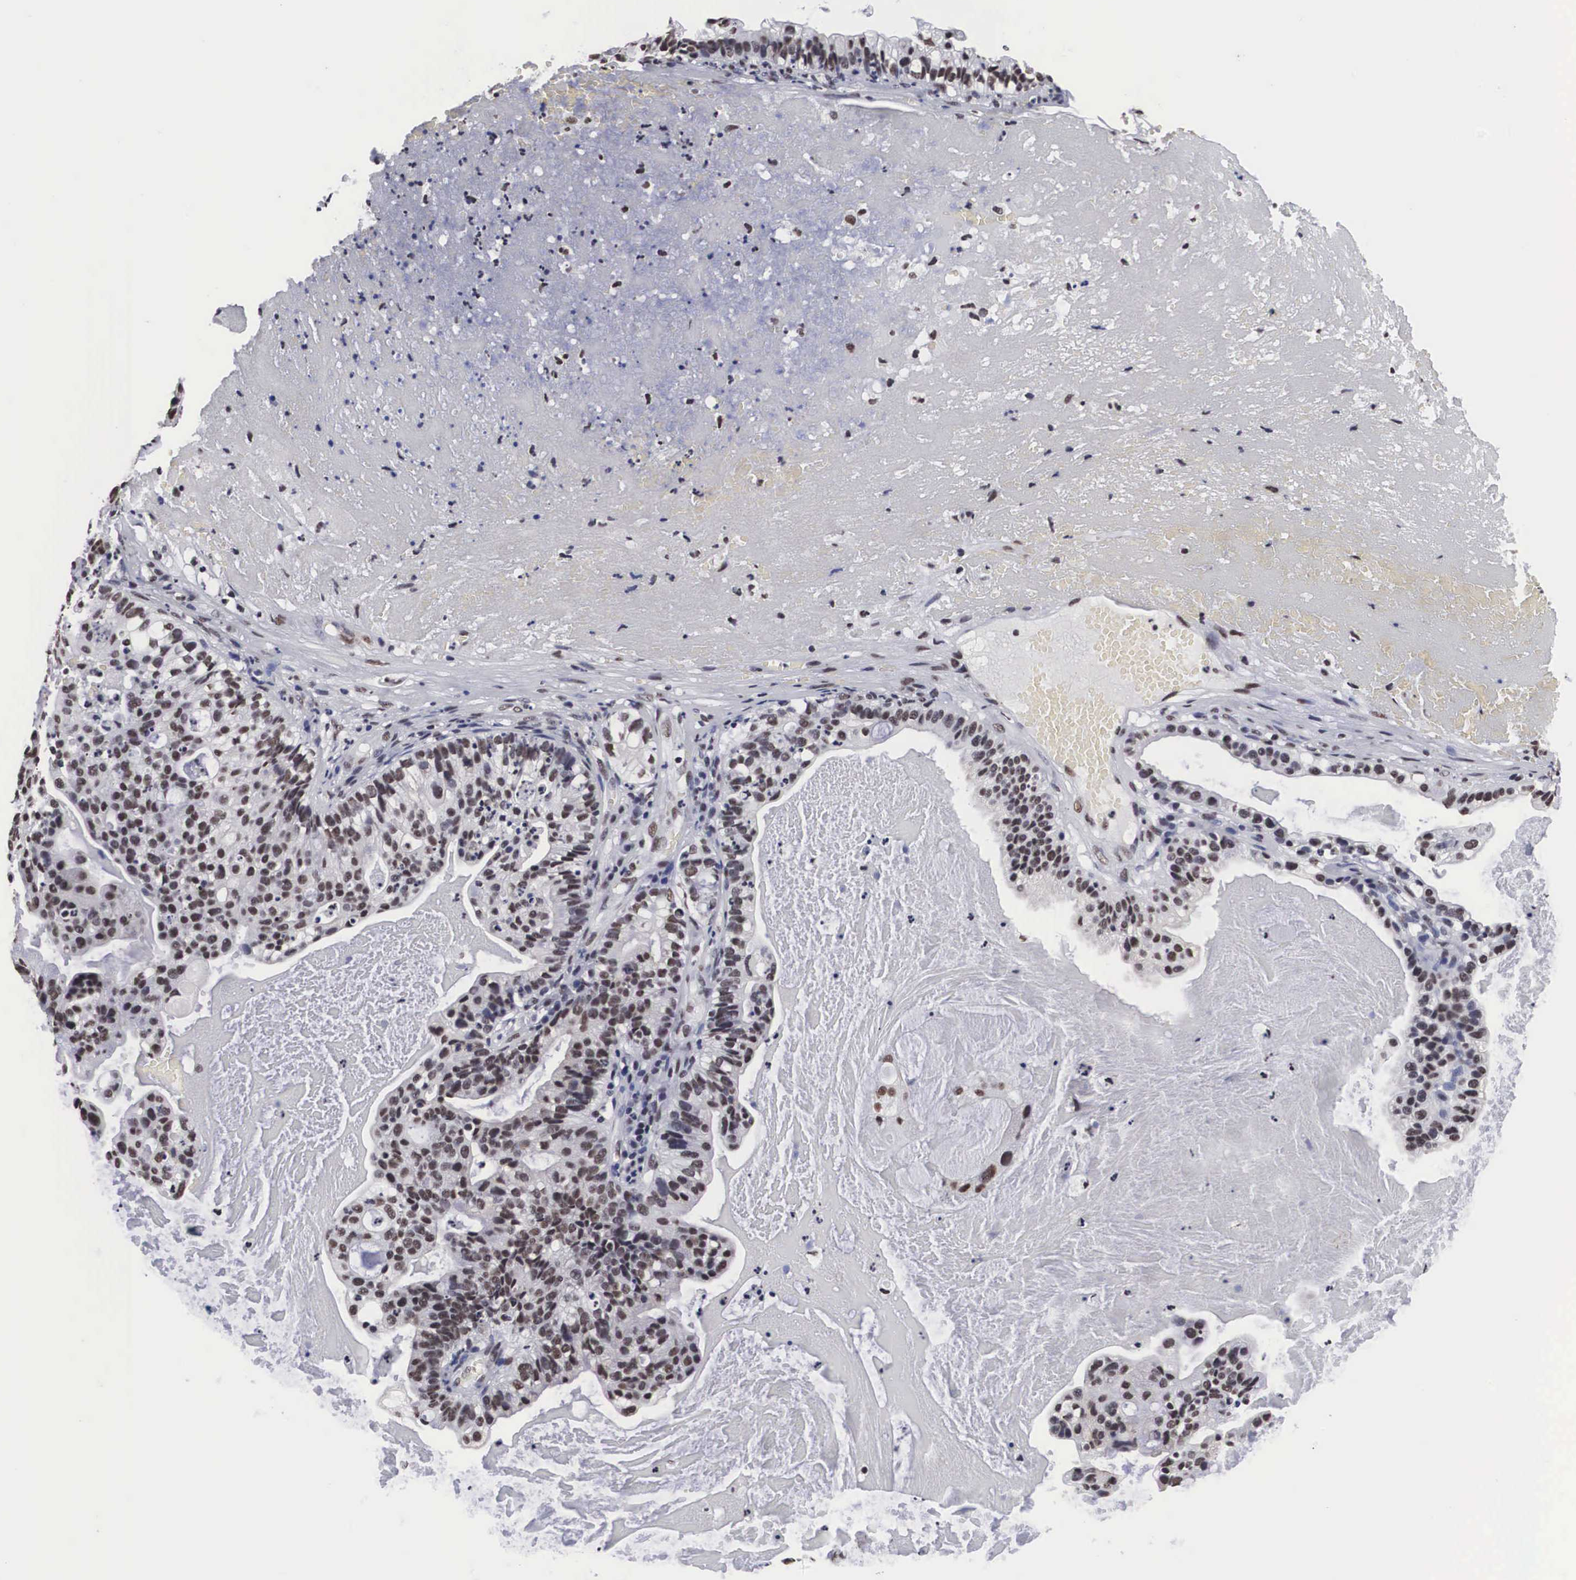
{"staining": {"intensity": "moderate", "quantity": ">75%", "location": "nuclear"}, "tissue": "cervical cancer", "cell_type": "Tumor cells", "image_type": "cancer", "snomed": [{"axis": "morphology", "description": "Adenocarcinoma, NOS"}, {"axis": "topography", "description": "Cervix"}], "caption": "This histopathology image reveals cervical adenocarcinoma stained with immunohistochemistry to label a protein in brown. The nuclear of tumor cells show moderate positivity for the protein. Nuclei are counter-stained blue.", "gene": "ACIN1", "patient": {"sex": "female", "age": 41}}